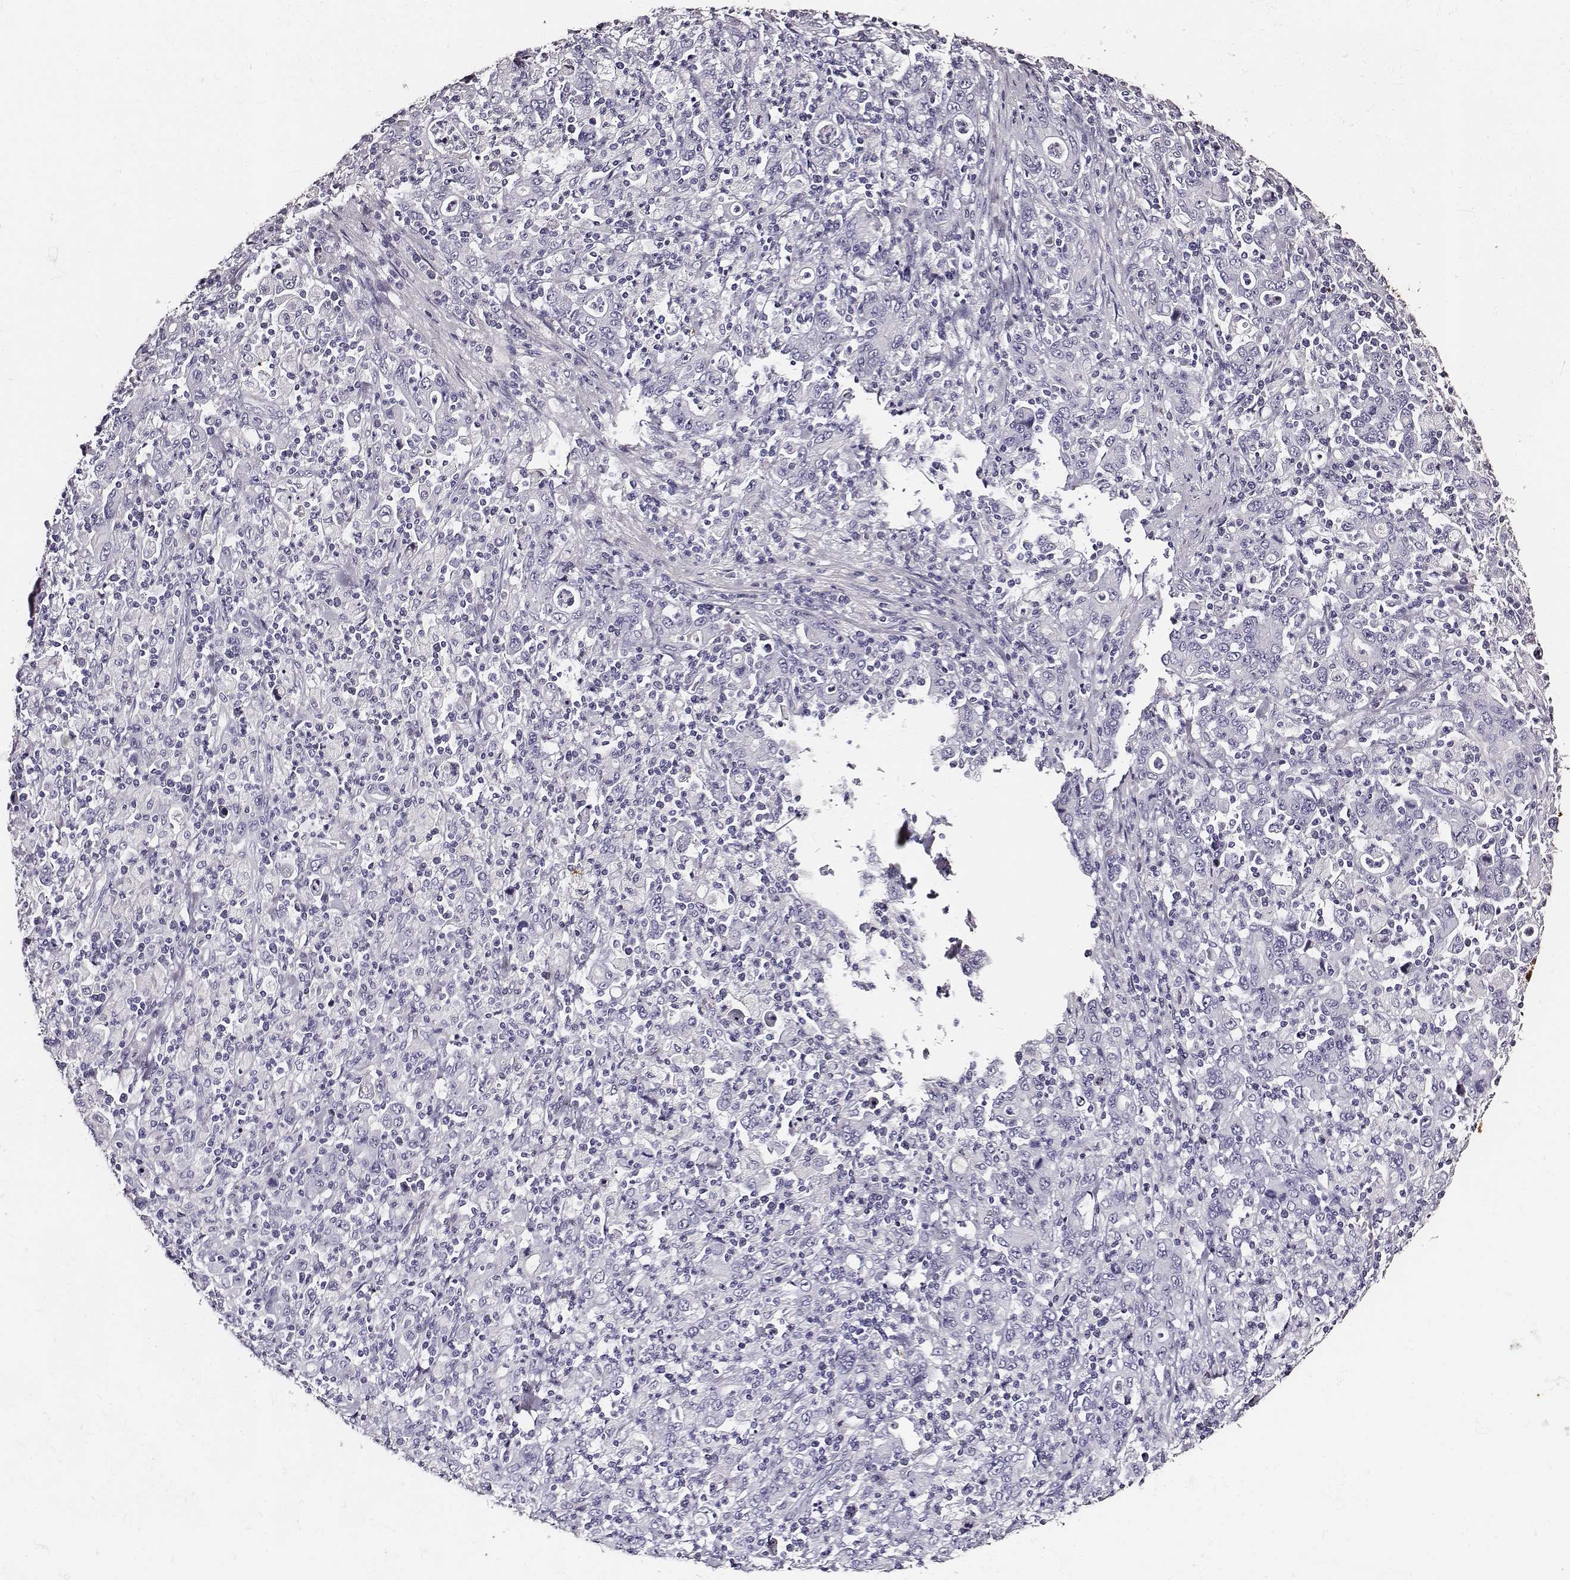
{"staining": {"intensity": "negative", "quantity": "none", "location": "none"}, "tissue": "stomach cancer", "cell_type": "Tumor cells", "image_type": "cancer", "snomed": [{"axis": "morphology", "description": "Adenocarcinoma, NOS"}, {"axis": "topography", "description": "Stomach, upper"}], "caption": "Immunohistochemistry (IHC) of adenocarcinoma (stomach) demonstrates no positivity in tumor cells.", "gene": "DPEP1", "patient": {"sex": "male", "age": 69}}